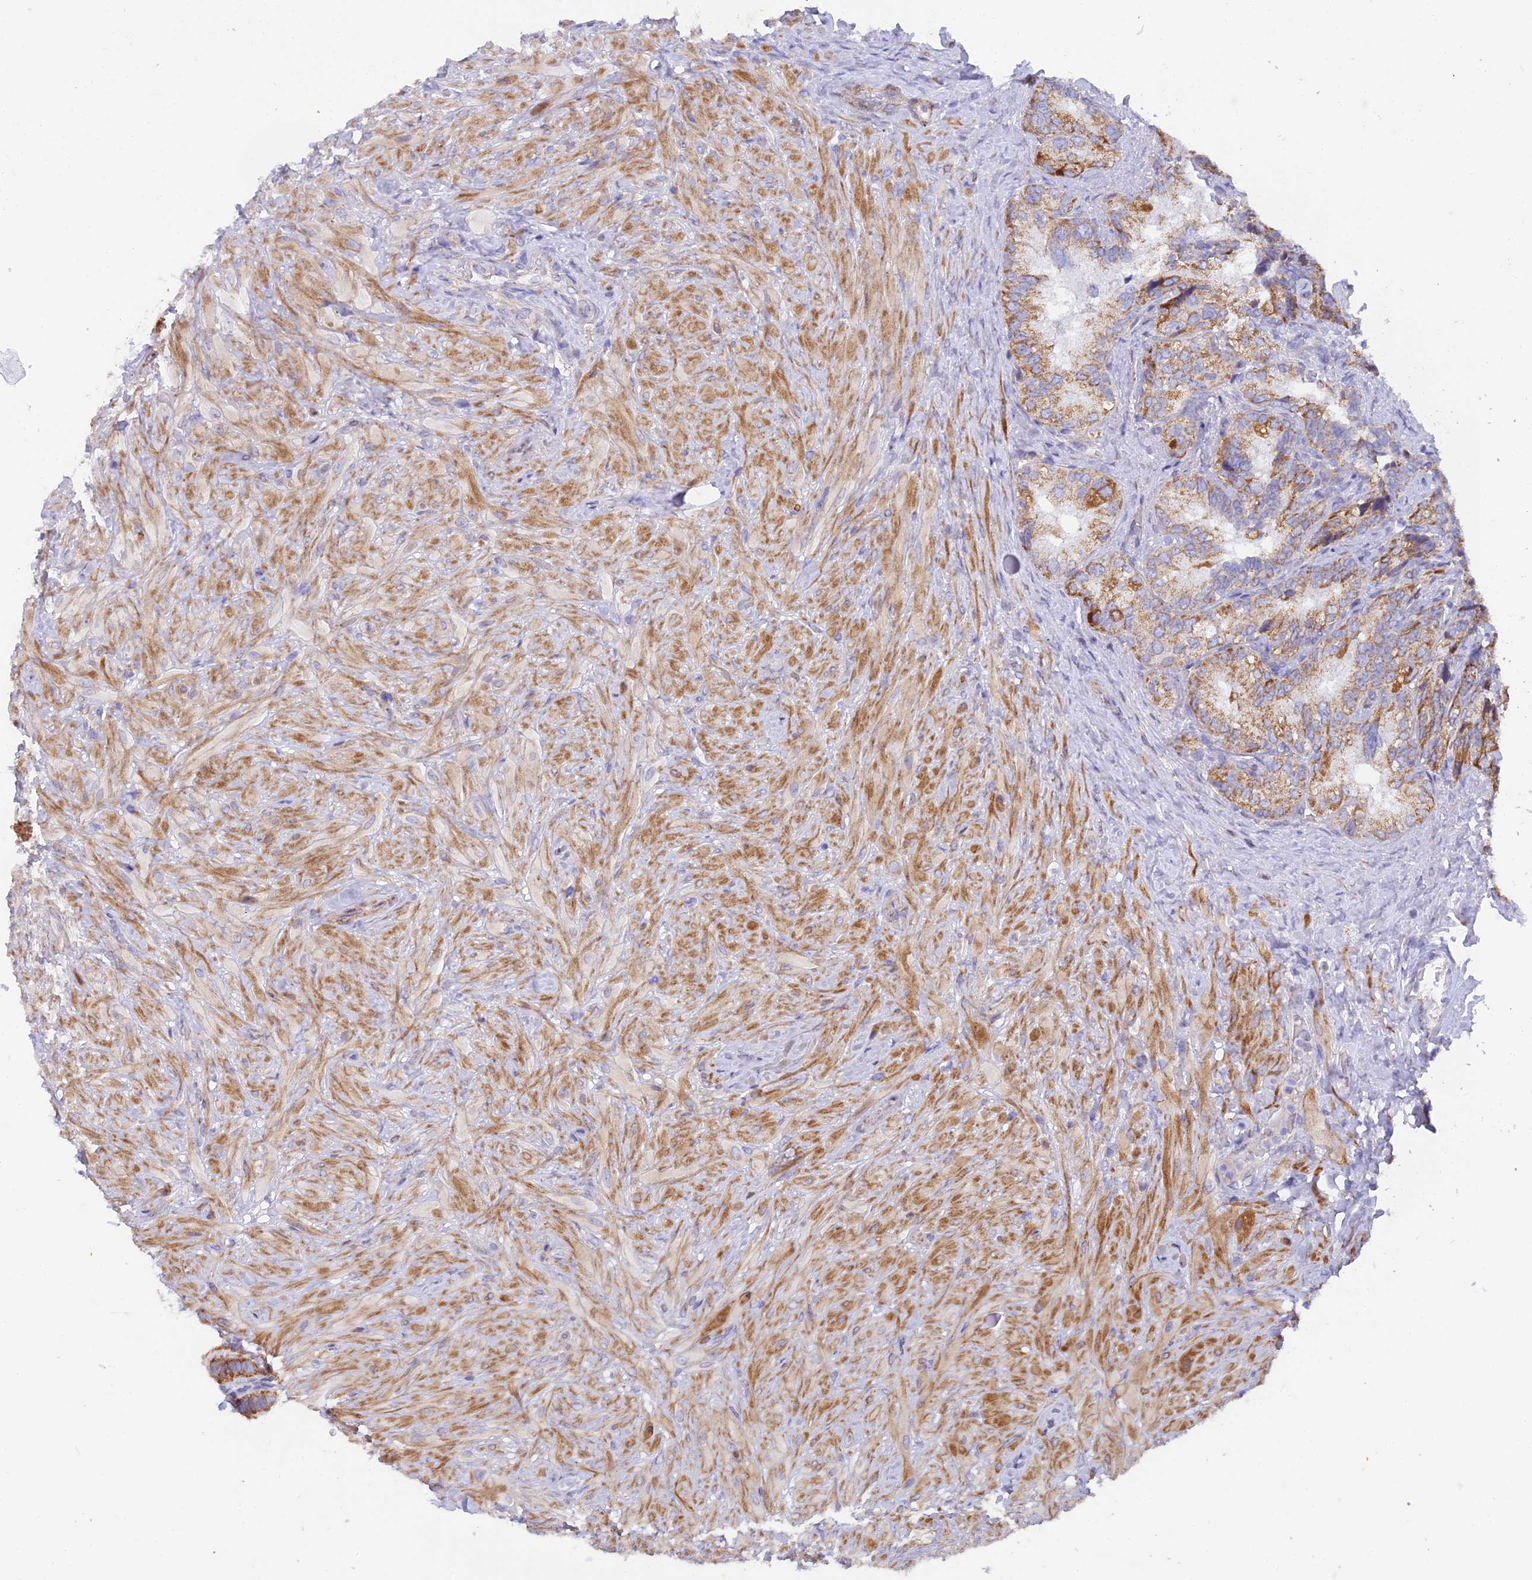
{"staining": {"intensity": "moderate", "quantity": ">75%", "location": "cytoplasmic/membranous"}, "tissue": "seminal vesicle", "cell_type": "Glandular cells", "image_type": "normal", "snomed": [{"axis": "morphology", "description": "Normal tissue, NOS"}, {"axis": "topography", "description": "Seminal veicle"}, {"axis": "topography", "description": "Peripheral nerve tissue"}], "caption": "This histopathology image displays immunohistochemistry staining of unremarkable seminal vesicle, with medium moderate cytoplasmic/membranous positivity in approximately >75% of glandular cells.", "gene": "CSPG4", "patient": {"sex": "male", "age": 67}}